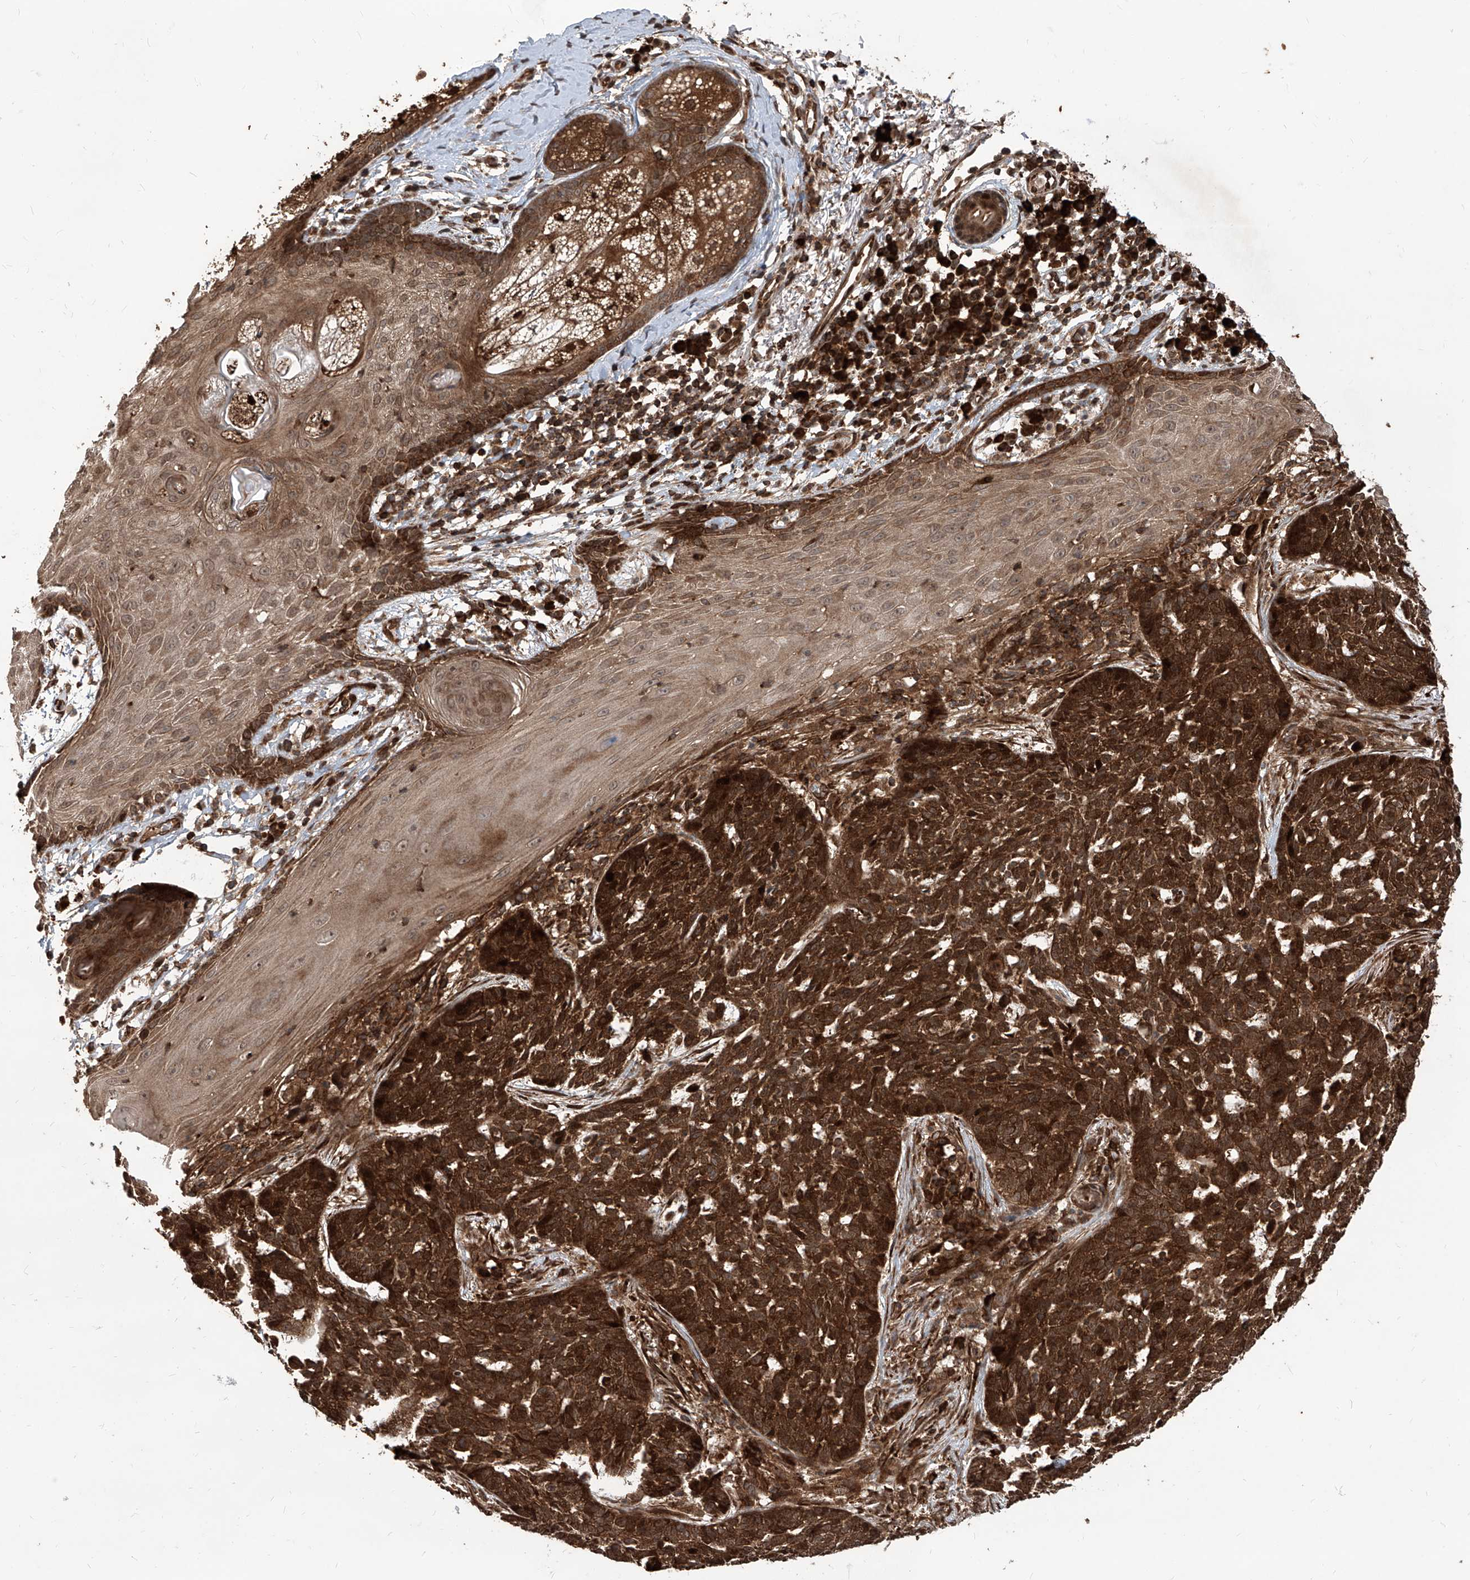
{"staining": {"intensity": "strong", "quantity": ">75%", "location": "cytoplasmic/membranous,nuclear"}, "tissue": "skin cancer", "cell_type": "Tumor cells", "image_type": "cancer", "snomed": [{"axis": "morphology", "description": "Basal cell carcinoma"}, {"axis": "topography", "description": "Skin"}], "caption": "Immunohistochemical staining of human skin cancer (basal cell carcinoma) demonstrates high levels of strong cytoplasmic/membranous and nuclear positivity in approximately >75% of tumor cells.", "gene": "MAGED2", "patient": {"sex": "male", "age": 85}}